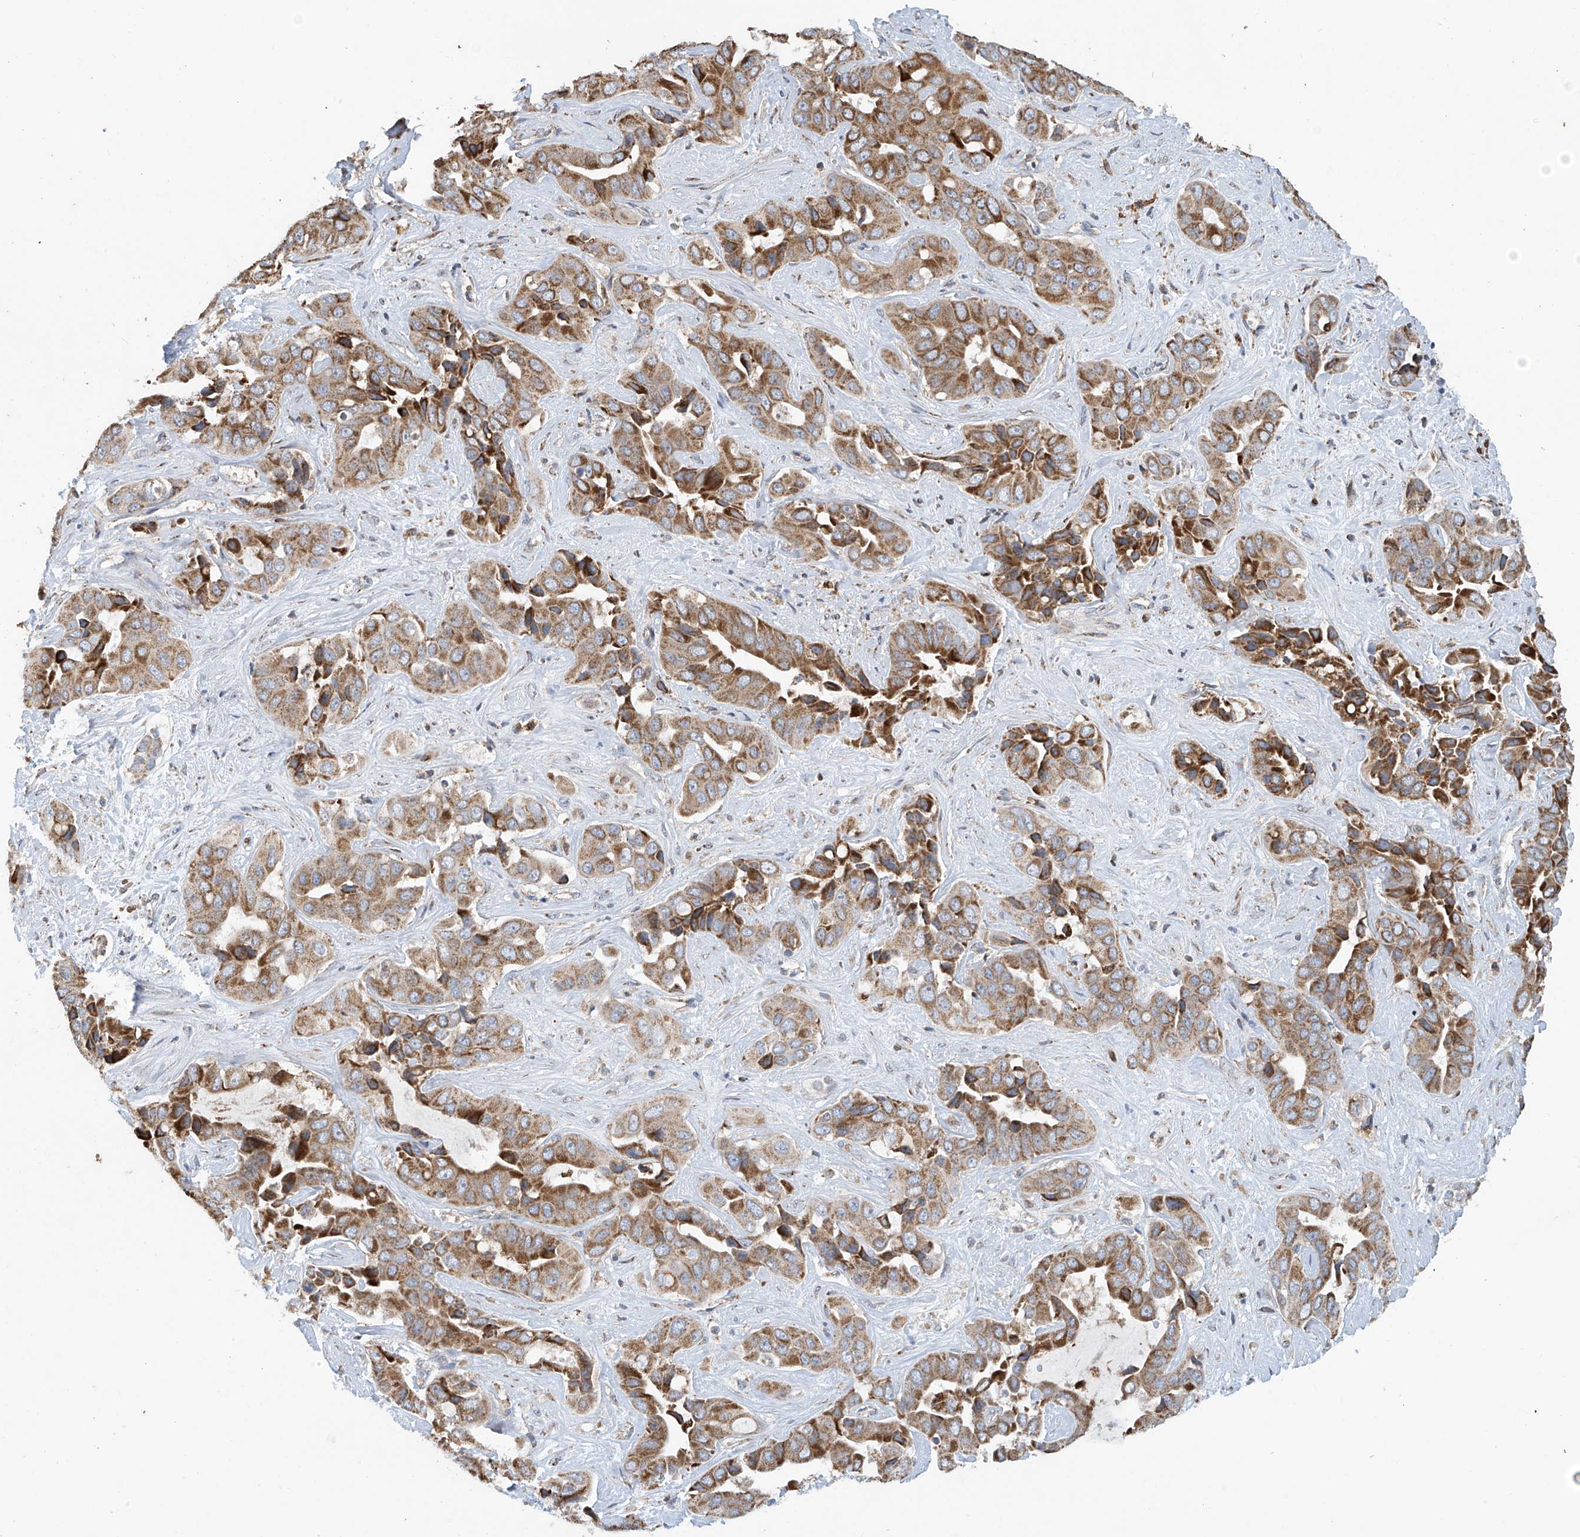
{"staining": {"intensity": "moderate", "quantity": ">75%", "location": "cytoplasmic/membranous"}, "tissue": "liver cancer", "cell_type": "Tumor cells", "image_type": "cancer", "snomed": [{"axis": "morphology", "description": "Cholangiocarcinoma"}, {"axis": "topography", "description": "Liver"}], "caption": "Immunohistochemical staining of human cholangiocarcinoma (liver) reveals medium levels of moderate cytoplasmic/membranous expression in approximately >75% of tumor cells. The staining was performed using DAB to visualize the protein expression in brown, while the nuclei were stained in blue with hematoxylin (Magnification: 20x).", "gene": "COMMD1", "patient": {"sex": "female", "age": 52}}